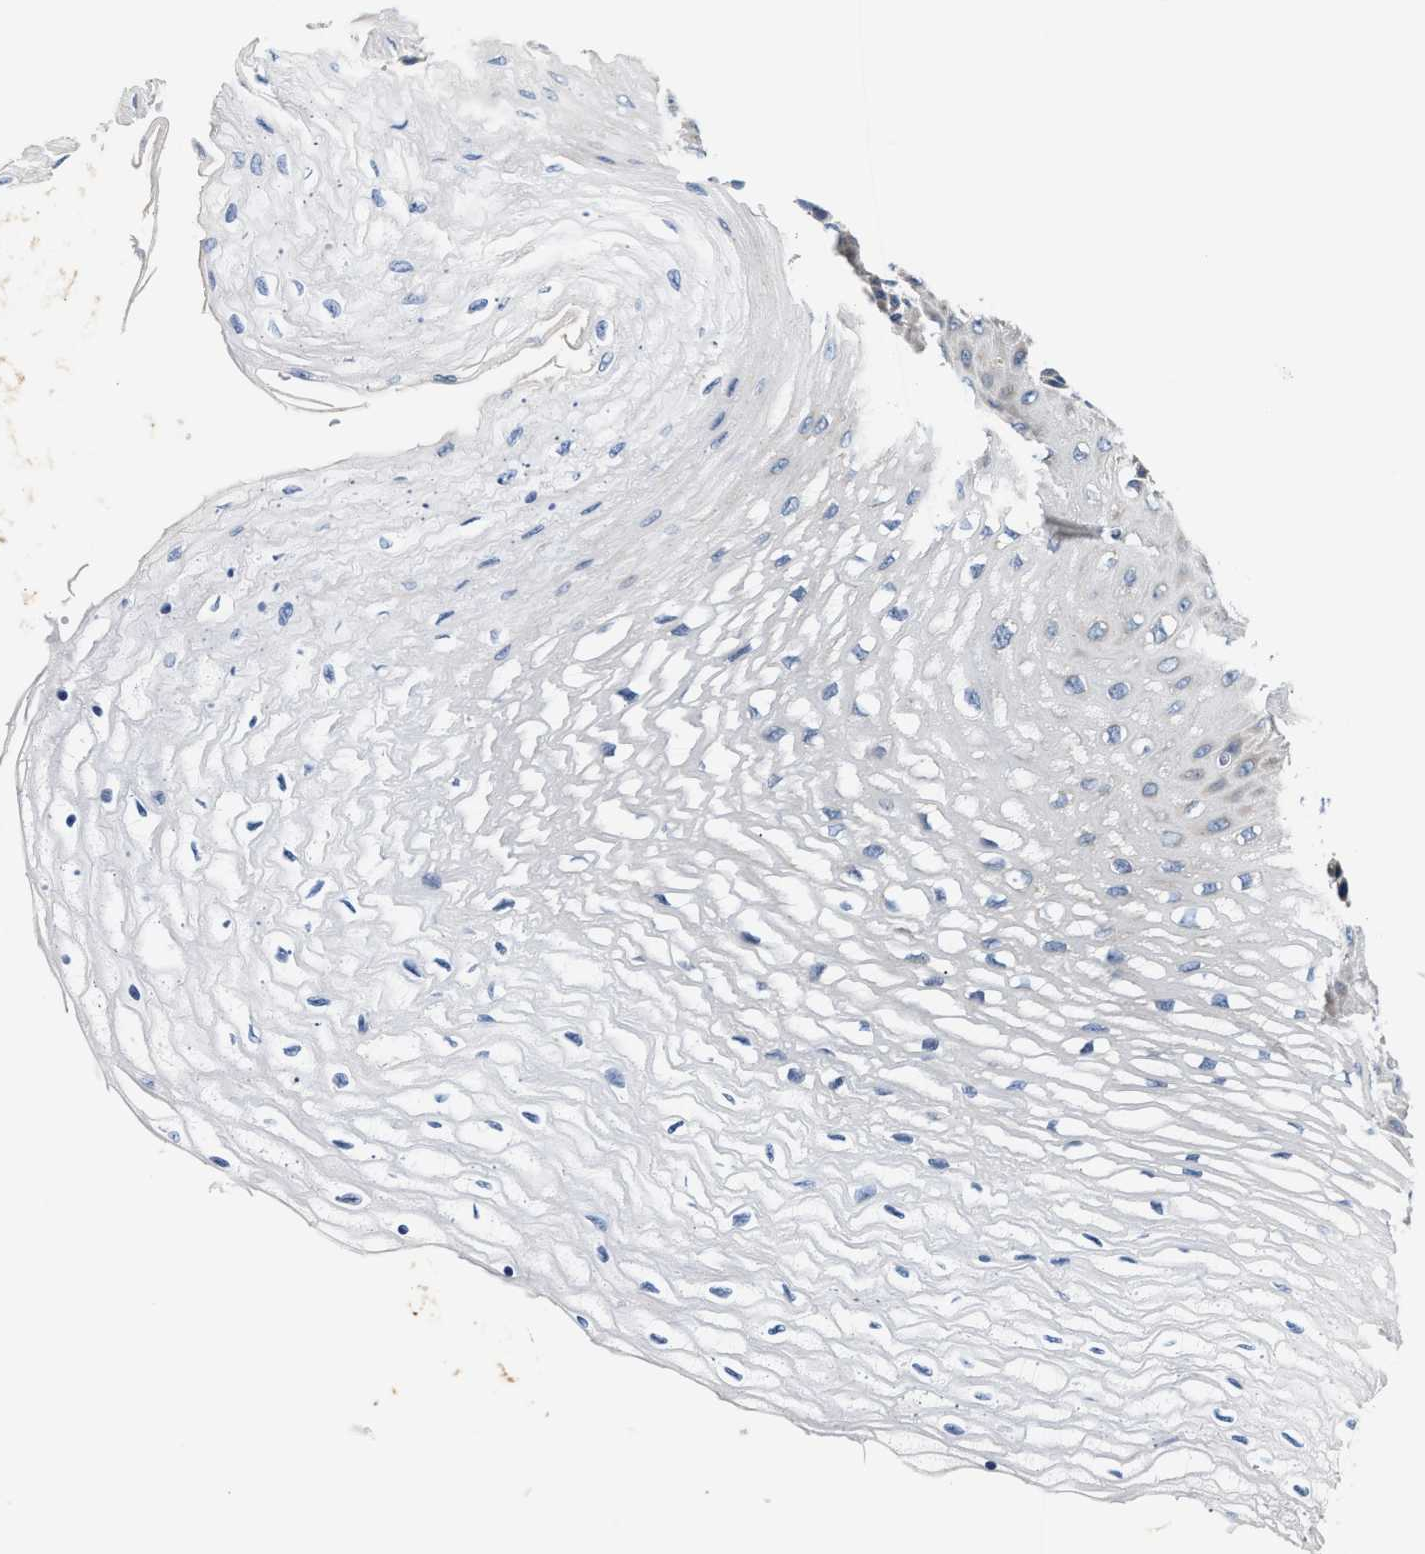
{"staining": {"intensity": "negative", "quantity": "none", "location": "none"}, "tissue": "esophagus", "cell_type": "Squamous epithelial cells", "image_type": "normal", "snomed": [{"axis": "morphology", "description": "Normal tissue, NOS"}, {"axis": "topography", "description": "Esophagus"}], "caption": "Esophagus was stained to show a protein in brown. There is no significant positivity in squamous epithelial cells. Nuclei are stained in blue.", "gene": "FAM185A", "patient": {"sex": "female", "age": 72}}